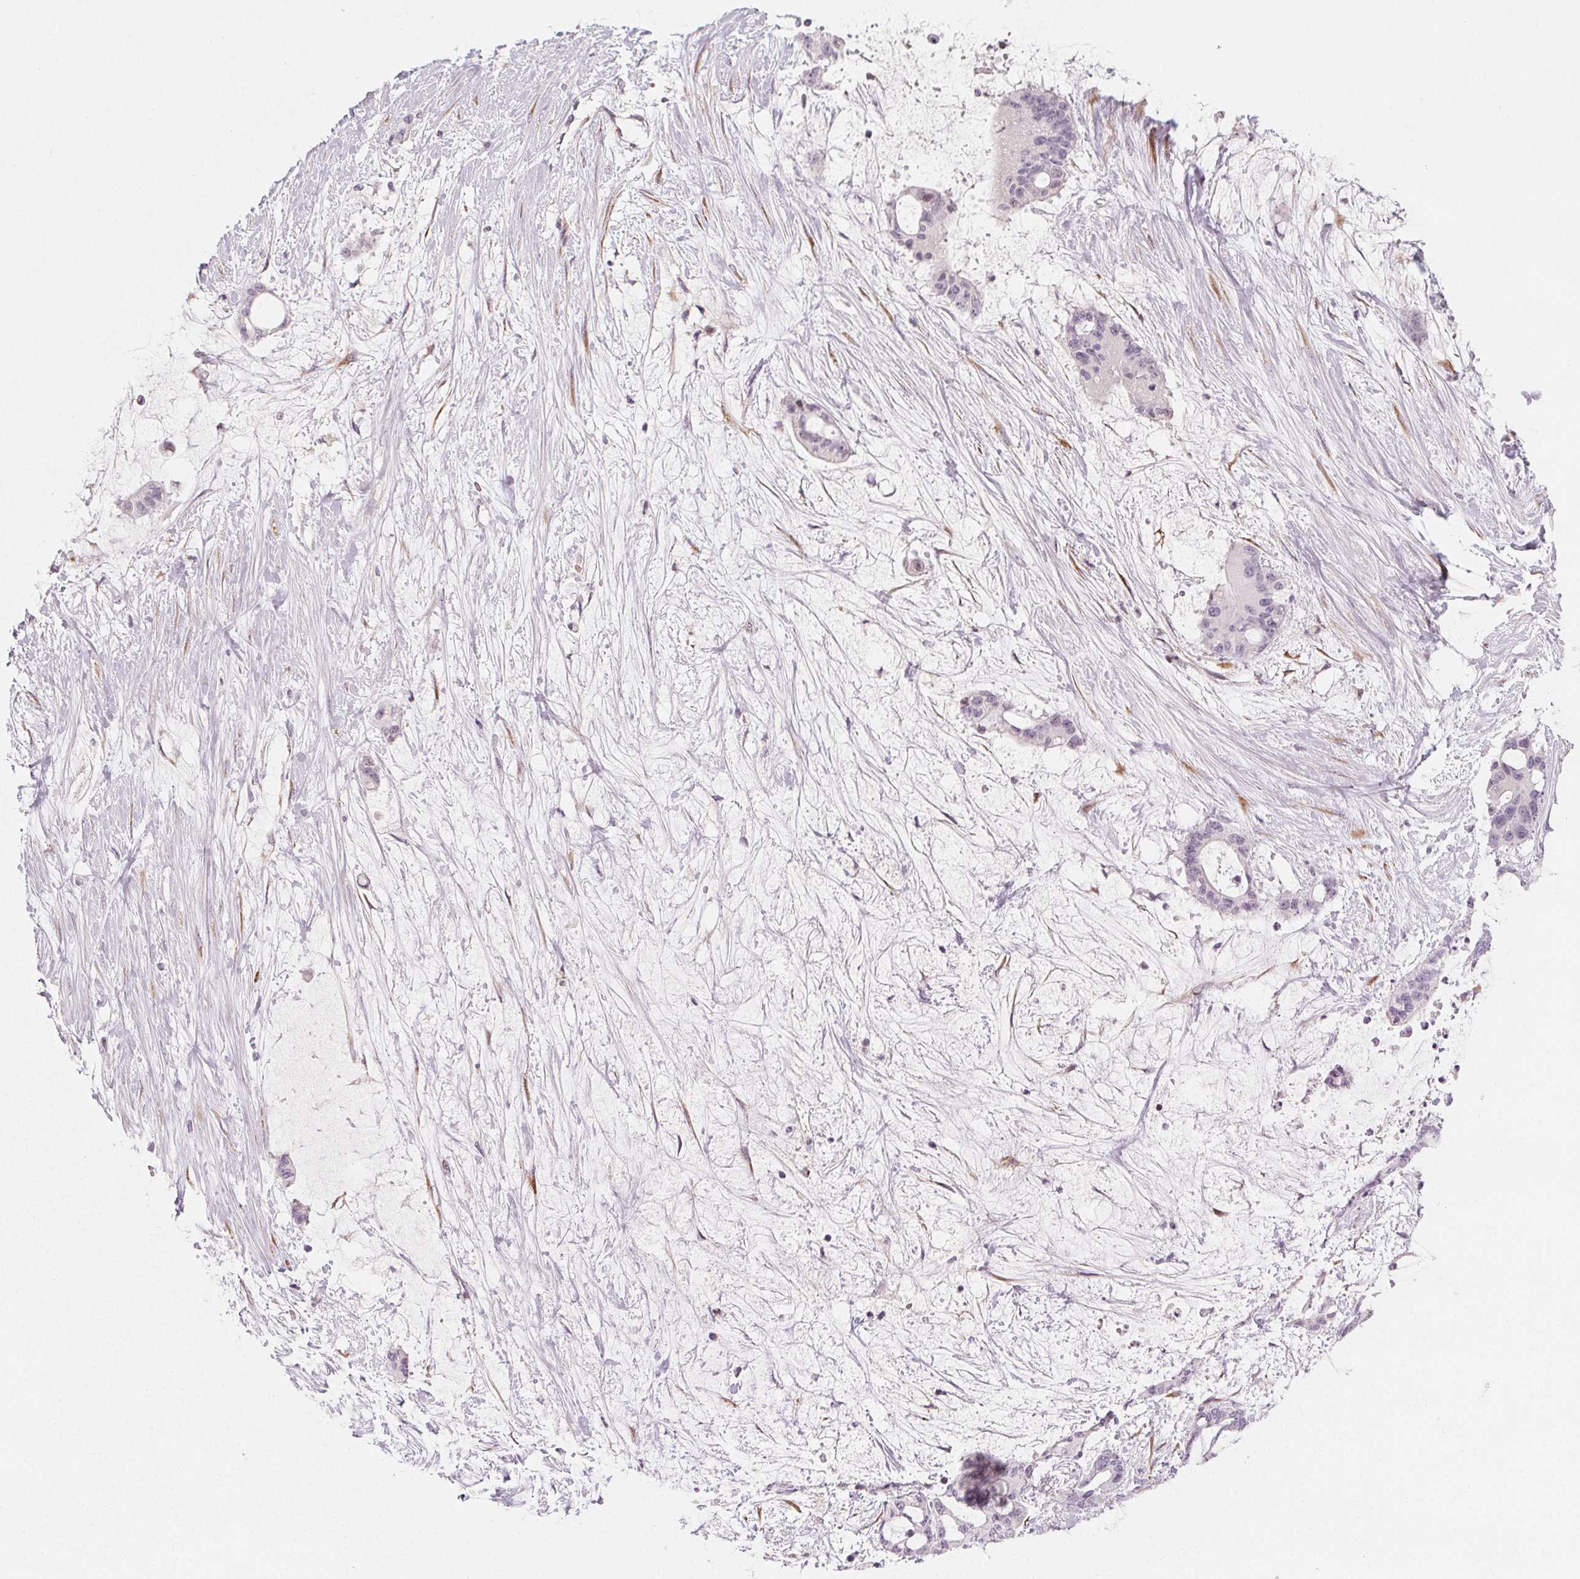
{"staining": {"intensity": "negative", "quantity": "none", "location": "none"}, "tissue": "liver cancer", "cell_type": "Tumor cells", "image_type": "cancer", "snomed": [{"axis": "morphology", "description": "Normal tissue, NOS"}, {"axis": "morphology", "description": "Cholangiocarcinoma"}, {"axis": "topography", "description": "Liver"}, {"axis": "topography", "description": "Peripheral nerve tissue"}], "caption": "High magnification brightfield microscopy of liver cancer stained with DAB (3,3'-diaminobenzidine) (brown) and counterstained with hematoxylin (blue): tumor cells show no significant staining.", "gene": "CCDC96", "patient": {"sex": "female", "age": 73}}